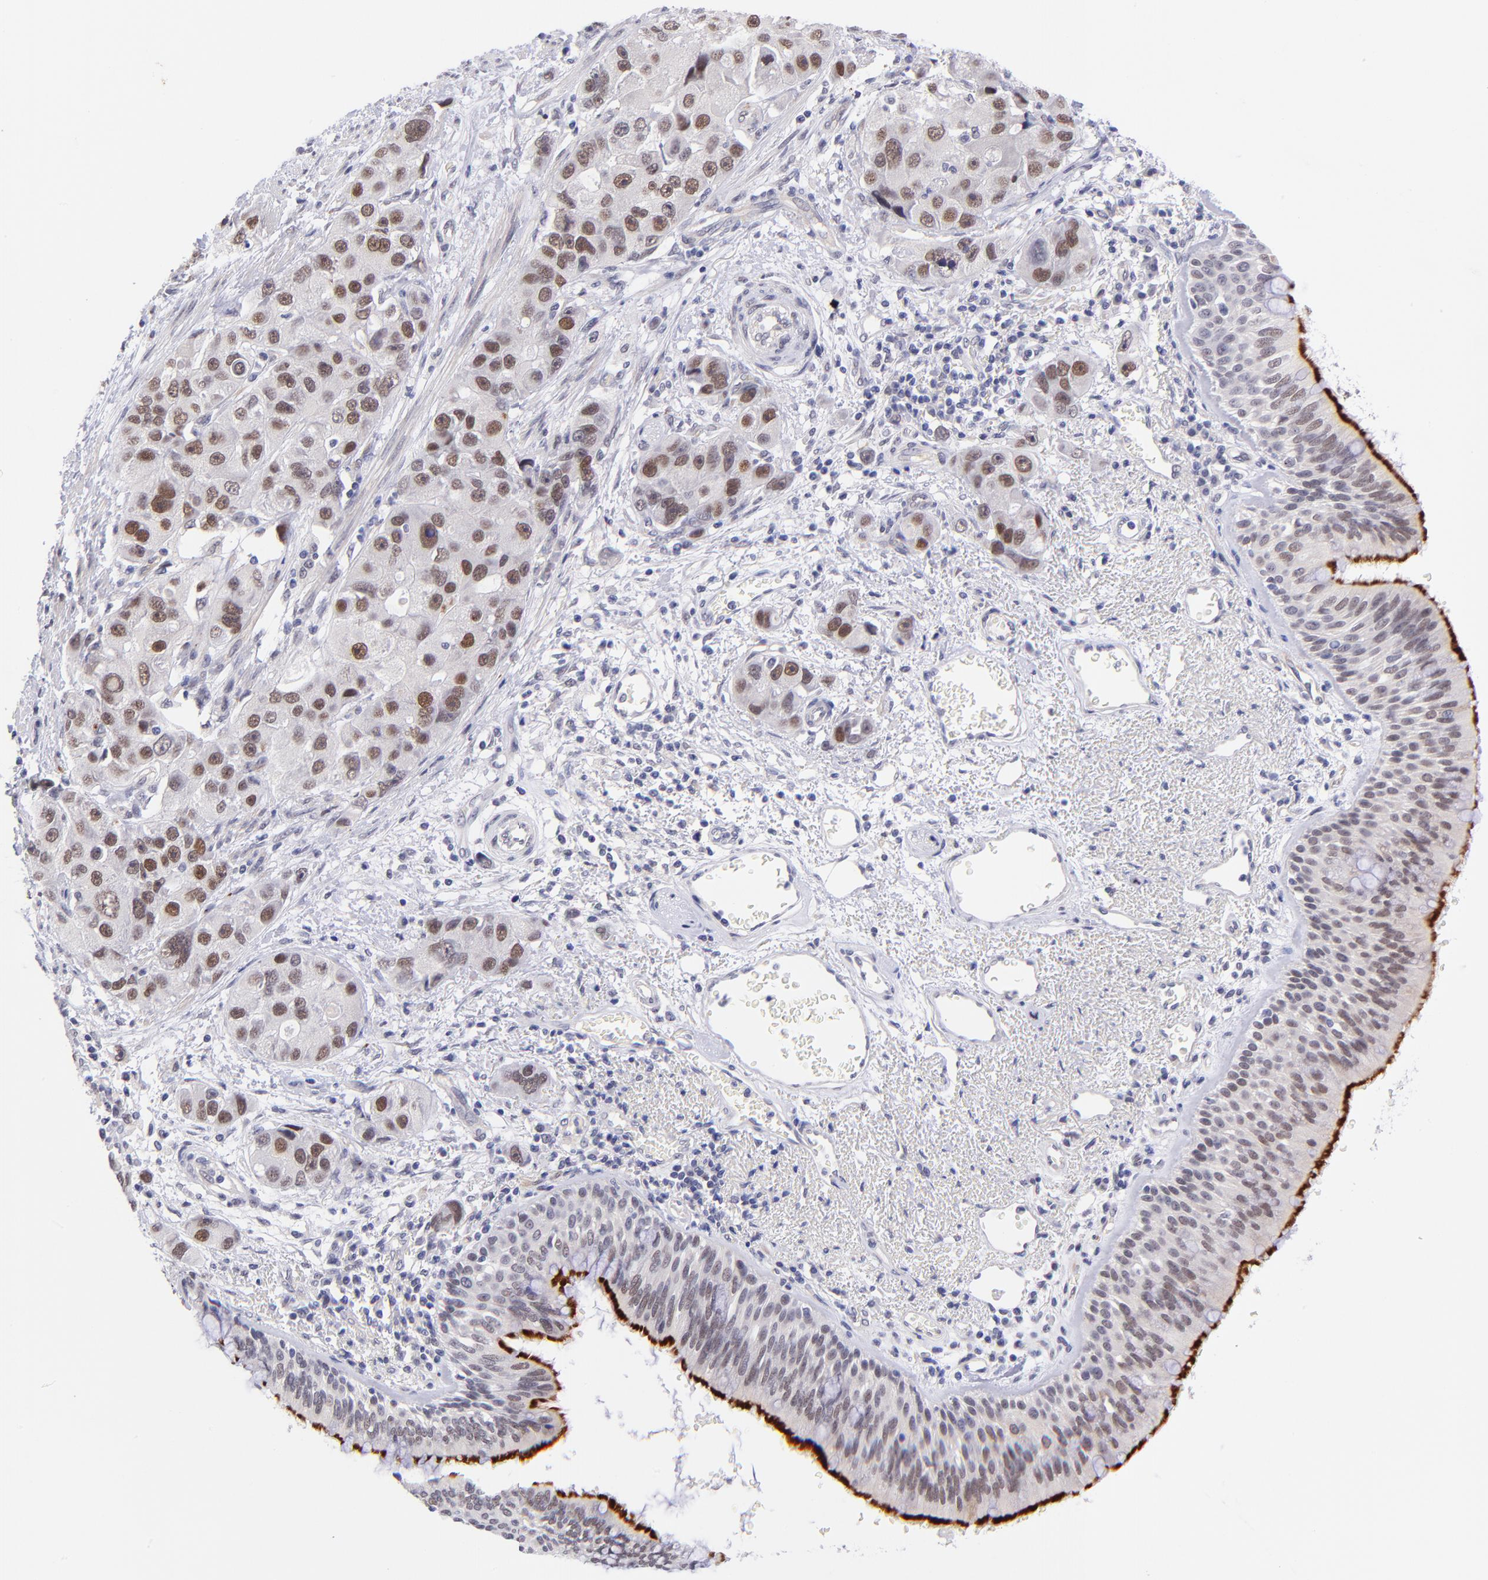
{"staining": {"intensity": "strong", "quantity": ">75%", "location": "cytoplasmic/membranous,nuclear"}, "tissue": "bronchus", "cell_type": "Respiratory epithelial cells", "image_type": "normal", "snomed": [{"axis": "morphology", "description": "Normal tissue, NOS"}, {"axis": "morphology", "description": "Adenocarcinoma, NOS"}, {"axis": "morphology", "description": "Adenocarcinoma, metastatic, NOS"}, {"axis": "topography", "description": "Lymph node"}, {"axis": "topography", "description": "Bronchus"}, {"axis": "topography", "description": "Lung"}], "caption": "This histopathology image exhibits IHC staining of unremarkable bronchus, with high strong cytoplasmic/membranous,nuclear positivity in about >75% of respiratory epithelial cells.", "gene": "SOX6", "patient": {"sex": "female", "age": 54}}